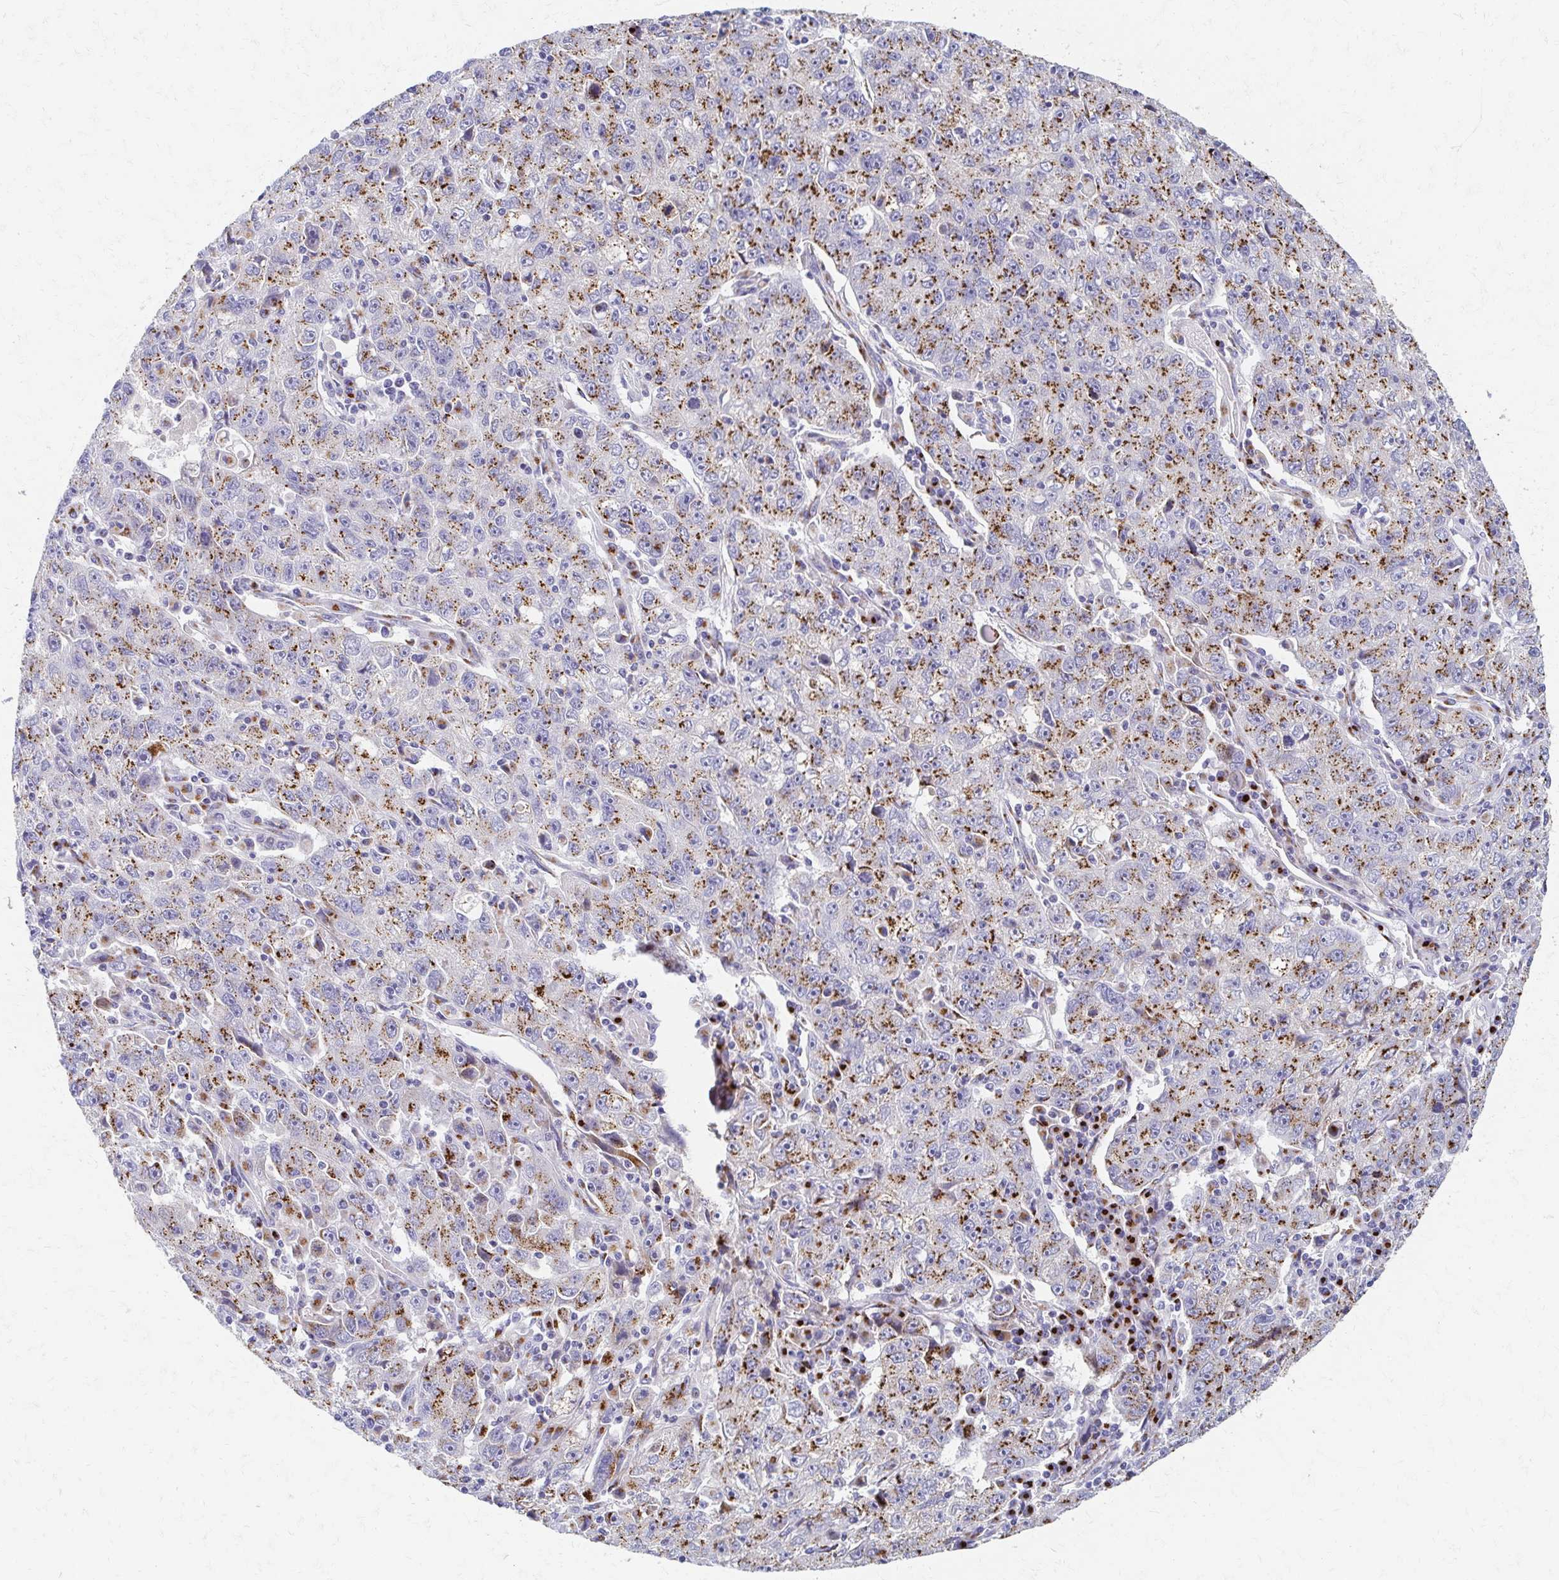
{"staining": {"intensity": "moderate", "quantity": ">75%", "location": "cytoplasmic/membranous"}, "tissue": "lung cancer", "cell_type": "Tumor cells", "image_type": "cancer", "snomed": [{"axis": "morphology", "description": "Normal morphology"}, {"axis": "morphology", "description": "Adenocarcinoma, NOS"}, {"axis": "topography", "description": "Lymph node"}, {"axis": "topography", "description": "Lung"}], "caption": "Immunohistochemistry (IHC) histopathology image of human lung adenocarcinoma stained for a protein (brown), which shows medium levels of moderate cytoplasmic/membranous staining in about >75% of tumor cells.", "gene": "TM9SF1", "patient": {"sex": "female", "age": 57}}